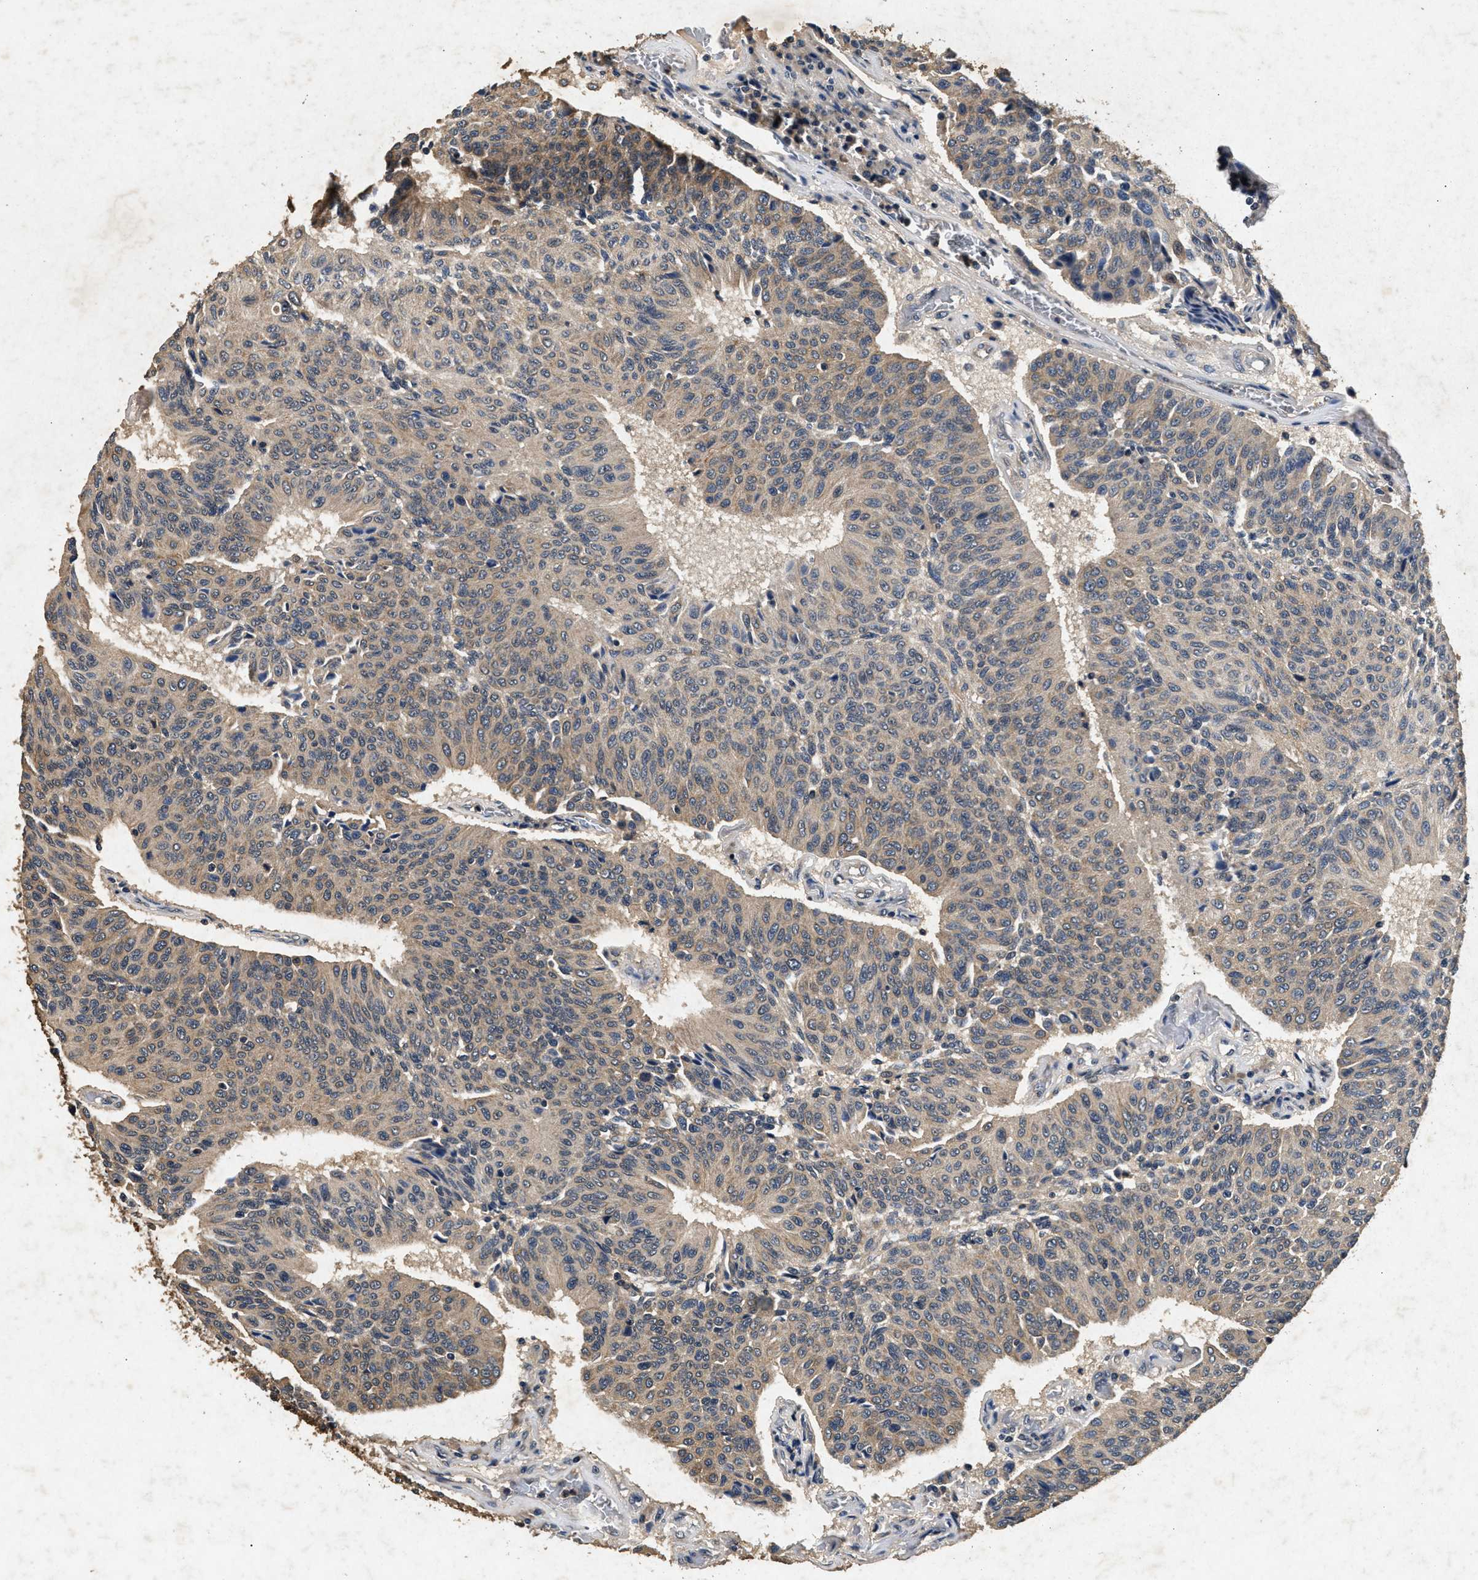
{"staining": {"intensity": "weak", "quantity": ">75%", "location": "cytoplasmic/membranous"}, "tissue": "urothelial cancer", "cell_type": "Tumor cells", "image_type": "cancer", "snomed": [{"axis": "morphology", "description": "Urothelial carcinoma, High grade"}, {"axis": "topography", "description": "Urinary bladder"}], "caption": "IHC of human urothelial cancer reveals low levels of weak cytoplasmic/membranous staining in approximately >75% of tumor cells. The staining was performed using DAB to visualize the protein expression in brown, while the nuclei were stained in blue with hematoxylin (Magnification: 20x).", "gene": "PPP1CC", "patient": {"sex": "male", "age": 66}}